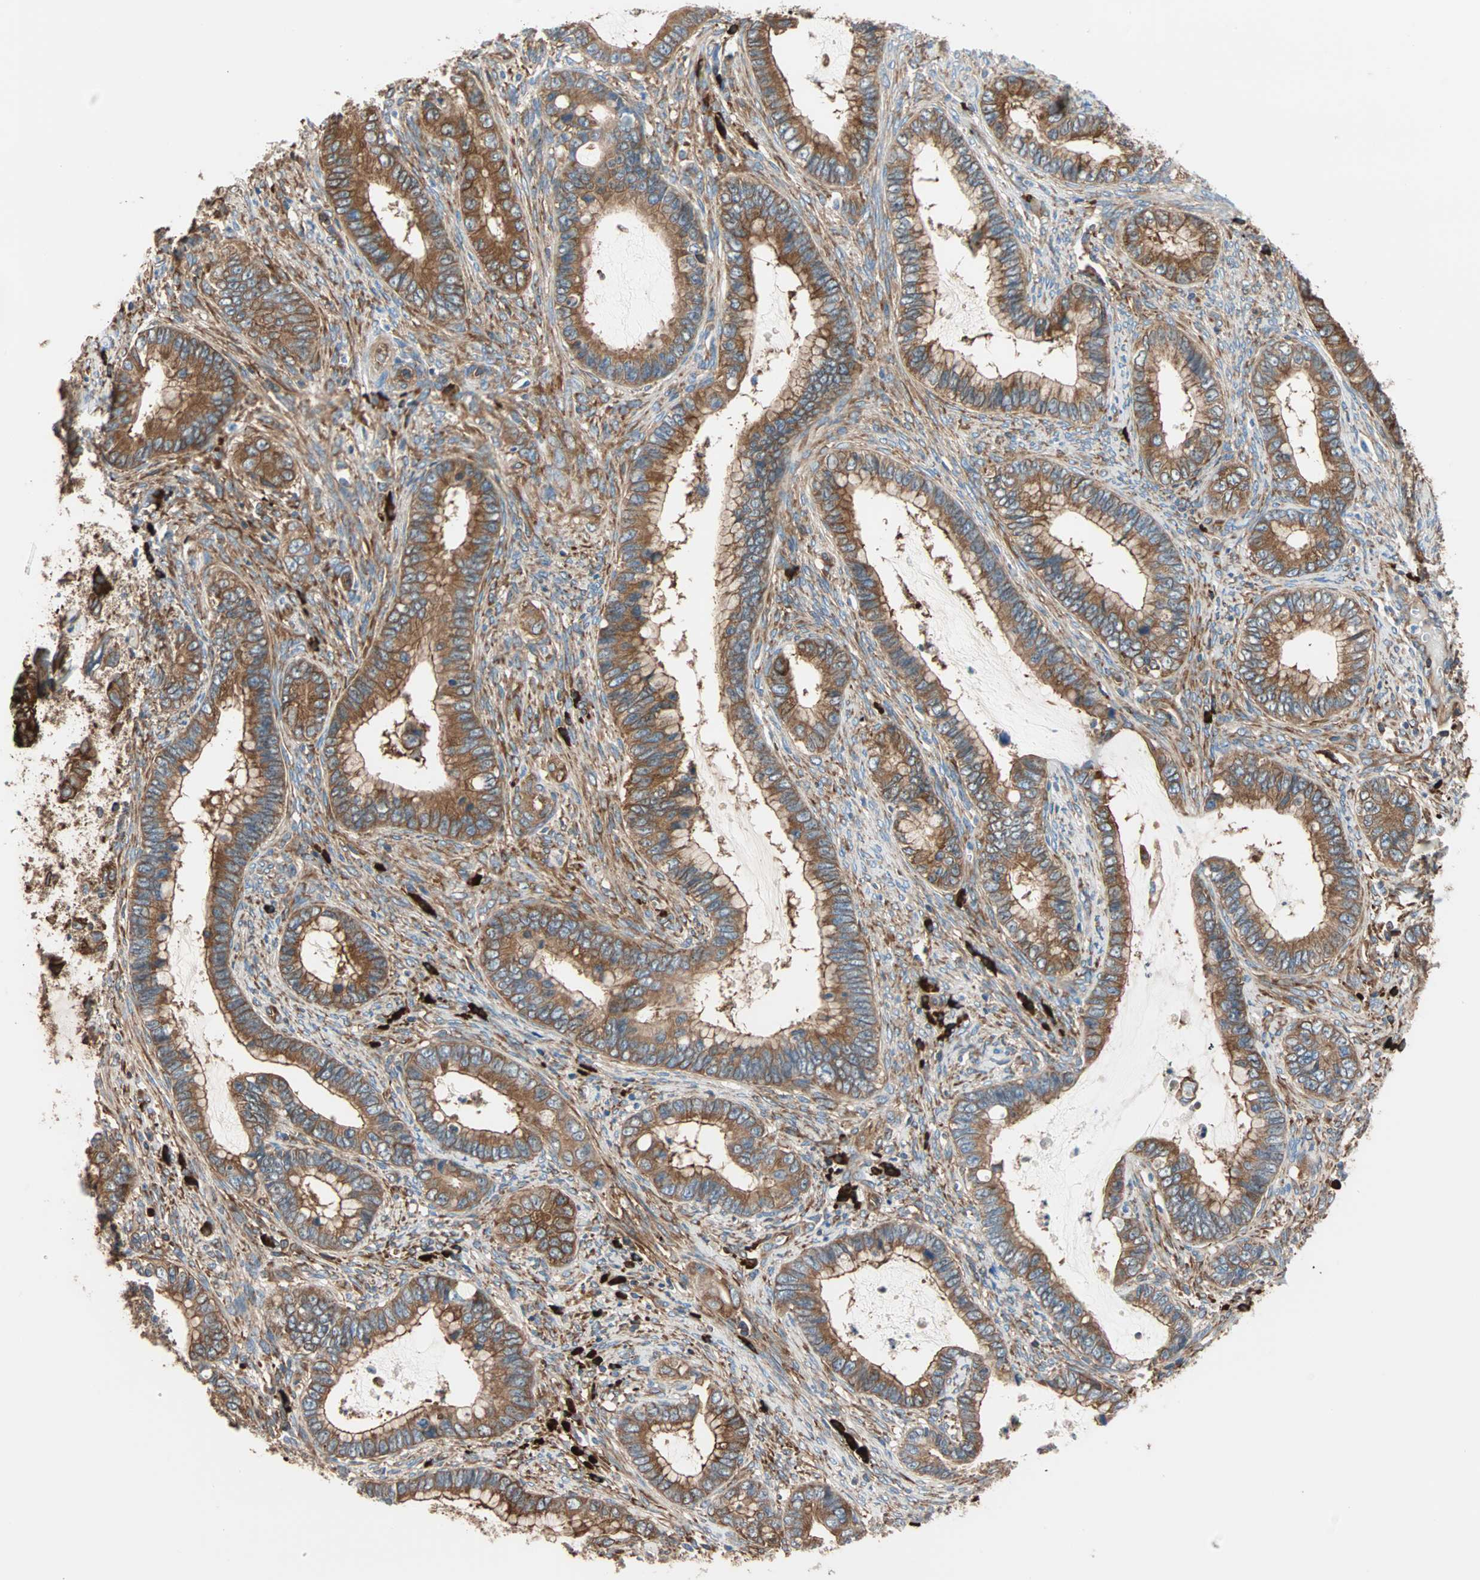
{"staining": {"intensity": "strong", "quantity": ">75%", "location": "cytoplasmic/membranous"}, "tissue": "cervical cancer", "cell_type": "Tumor cells", "image_type": "cancer", "snomed": [{"axis": "morphology", "description": "Adenocarcinoma, NOS"}, {"axis": "topography", "description": "Cervix"}], "caption": "Immunohistochemistry (DAB (3,3'-diaminobenzidine)) staining of human cervical cancer exhibits strong cytoplasmic/membranous protein positivity in approximately >75% of tumor cells.", "gene": "EEF2", "patient": {"sex": "female", "age": 44}}